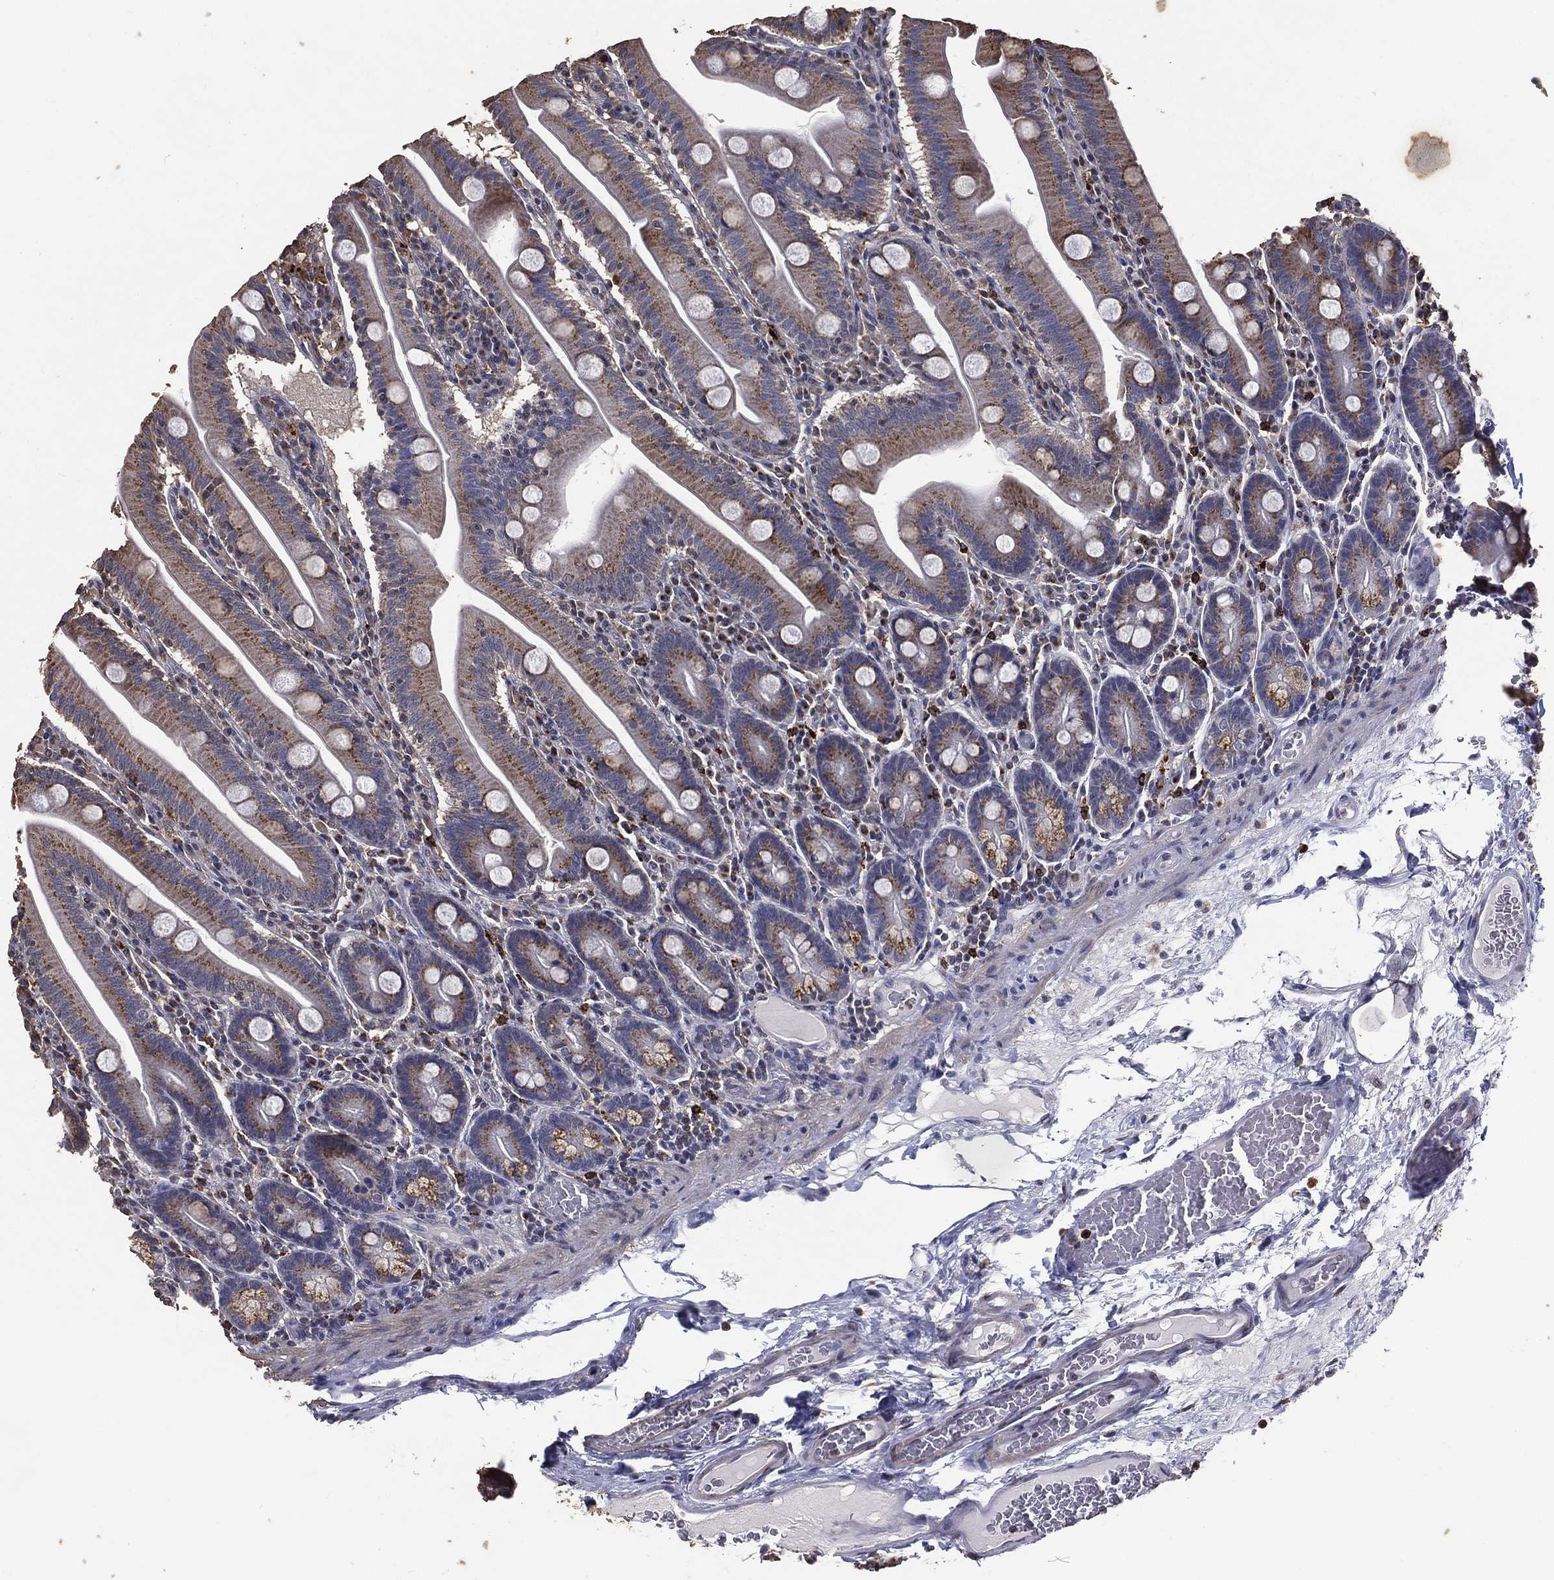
{"staining": {"intensity": "moderate", "quantity": ">75%", "location": "cytoplasmic/membranous"}, "tissue": "small intestine", "cell_type": "Glandular cells", "image_type": "normal", "snomed": [{"axis": "morphology", "description": "Normal tissue, NOS"}, {"axis": "topography", "description": "Small intestine"}], "caption": "Unremarkable small intestine was stained to show a protein in brown. There is medium levels of moderate cytoplasmic/membranous staining in approximately >75% of glandular cells.", "gene": "GPR183", "patient": {"sex": "male", "age": 37}}